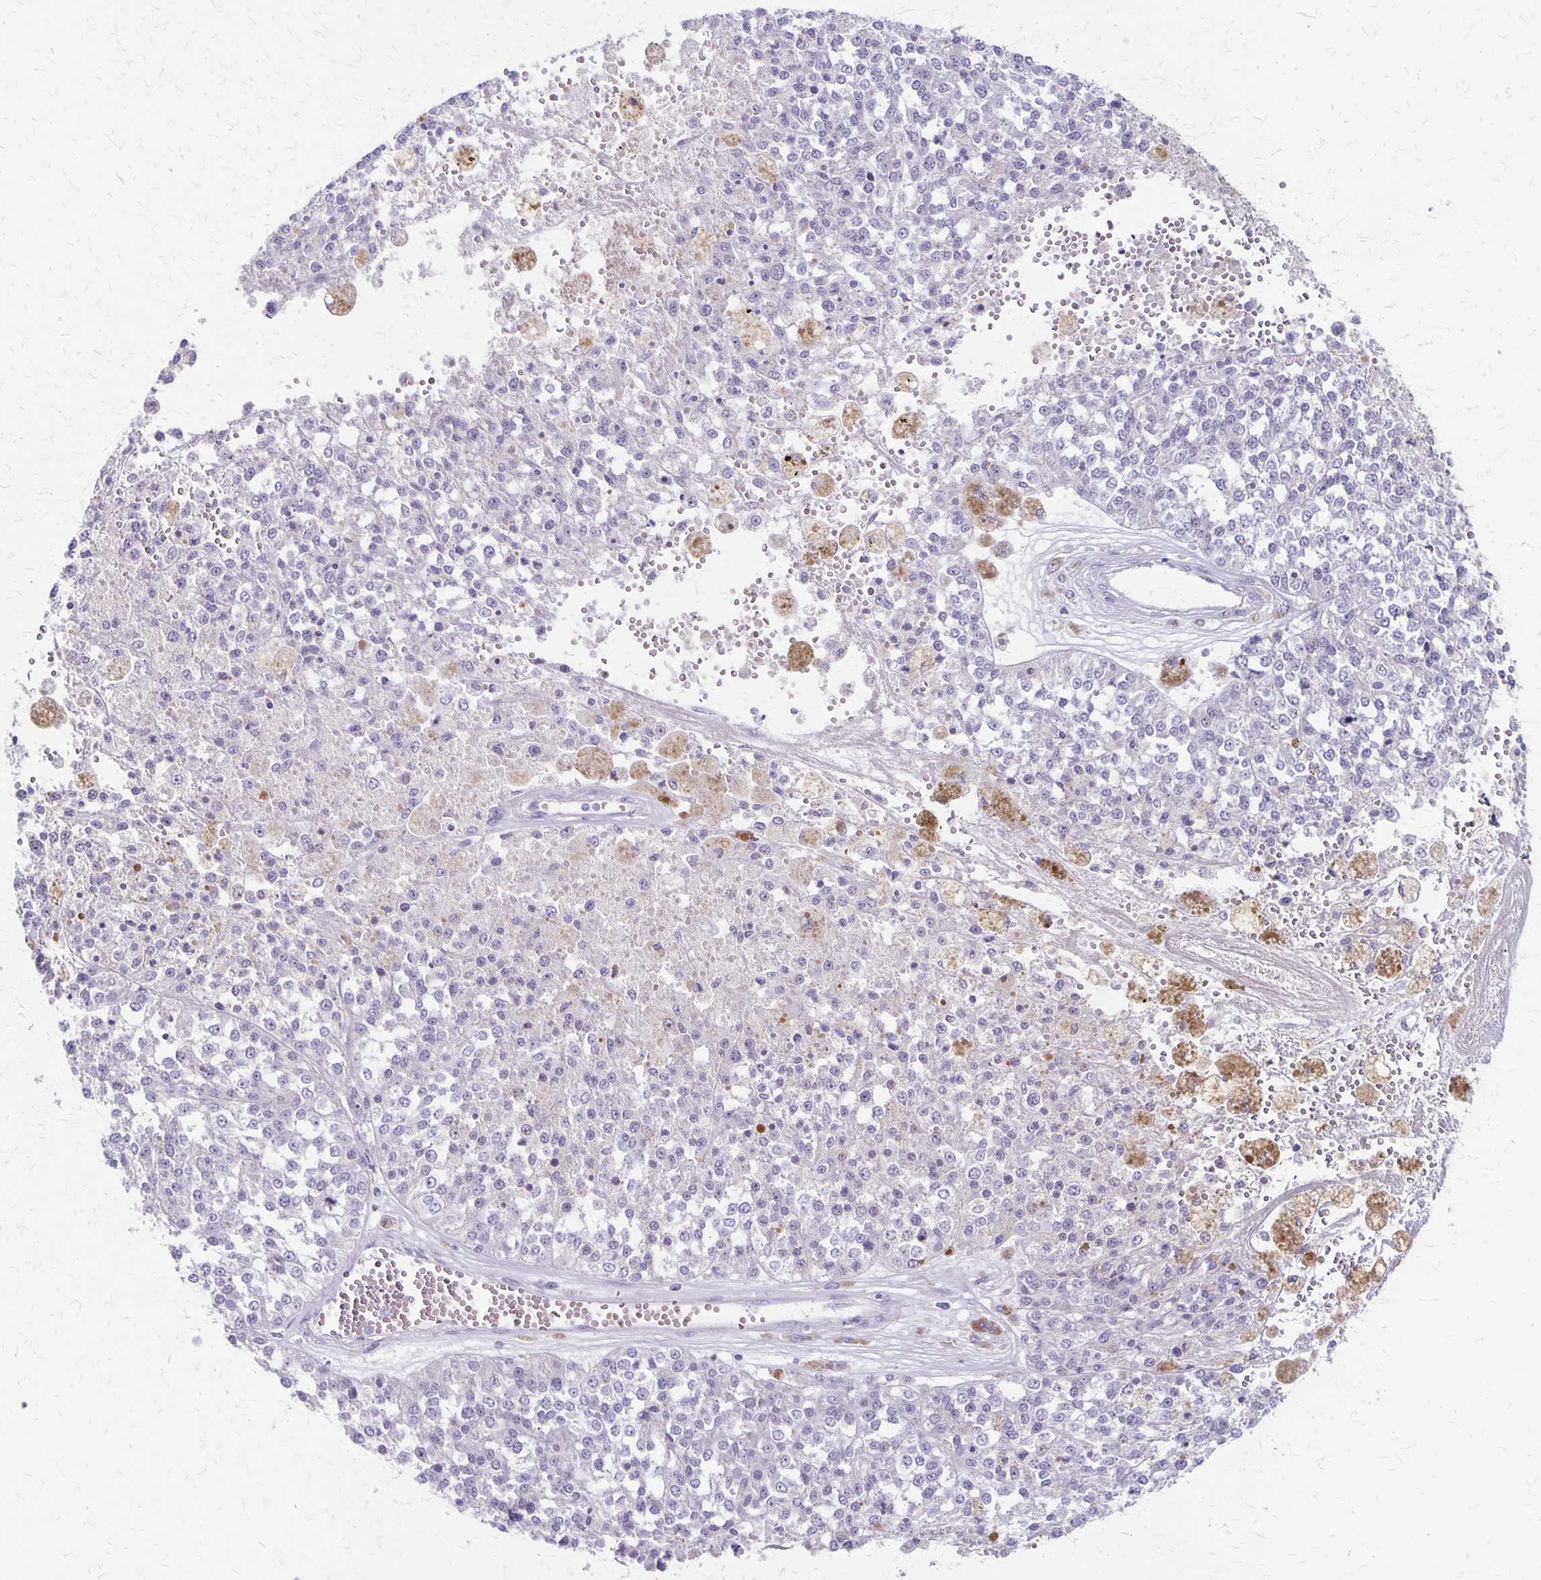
{"staining": {"intensity": "negative", "quantity": "none", "location": "none"}, "tissue": "melanoma", "cell_type": "Tumor cells", "image_type": "cancer", "snomed": [{"axis": "morphology", "description": "Malignant melanoma, Metastatic site"}, {"axis": "topography", "description": "Lymph node"}], "caption": "The immunohistochemistry (IHC) photomicrograph has no significant positivity in tumor cells of melanoma tissue.", "gene": "HOMER1", "patient": {"sex": "female", "age": 64}}